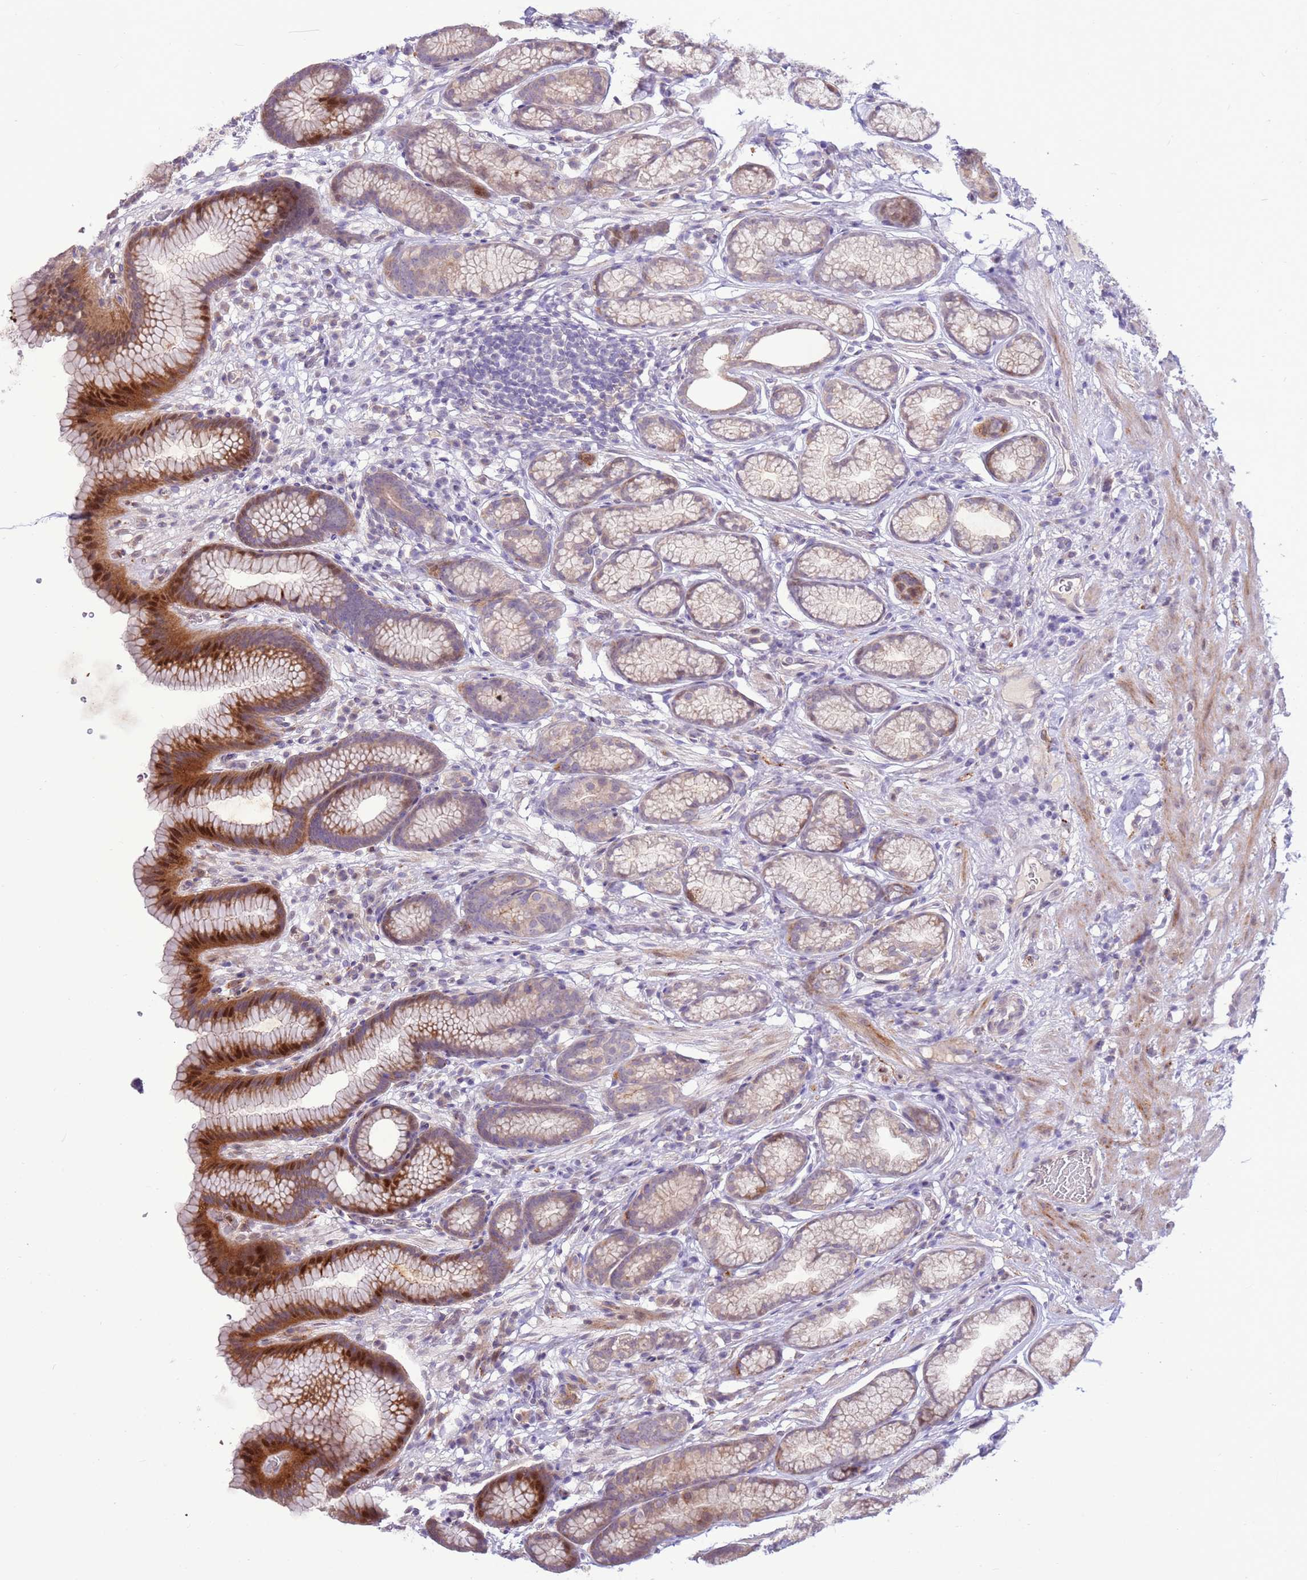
{"staining": {"intensity": "strong", "quantity": "<25%", "location": "cytoplasmic/membranous,nuclear"}, "tissue": "stomach", "cell_type": "Glandular cells", "image_type": "normal", "snomed": [{"axis": "morphology", "description": "Normal tissue, NOS"}, {"axis": "topography", "description": "Stomach"}], "caption": "A photomicrograph of human stomach stained for a protein demonstrates strong cytoplasmic/membranous,nuclear brown staining in glandular cells.", "gene": "LGI4", "patient": {"sex": "male", "age": 42}}